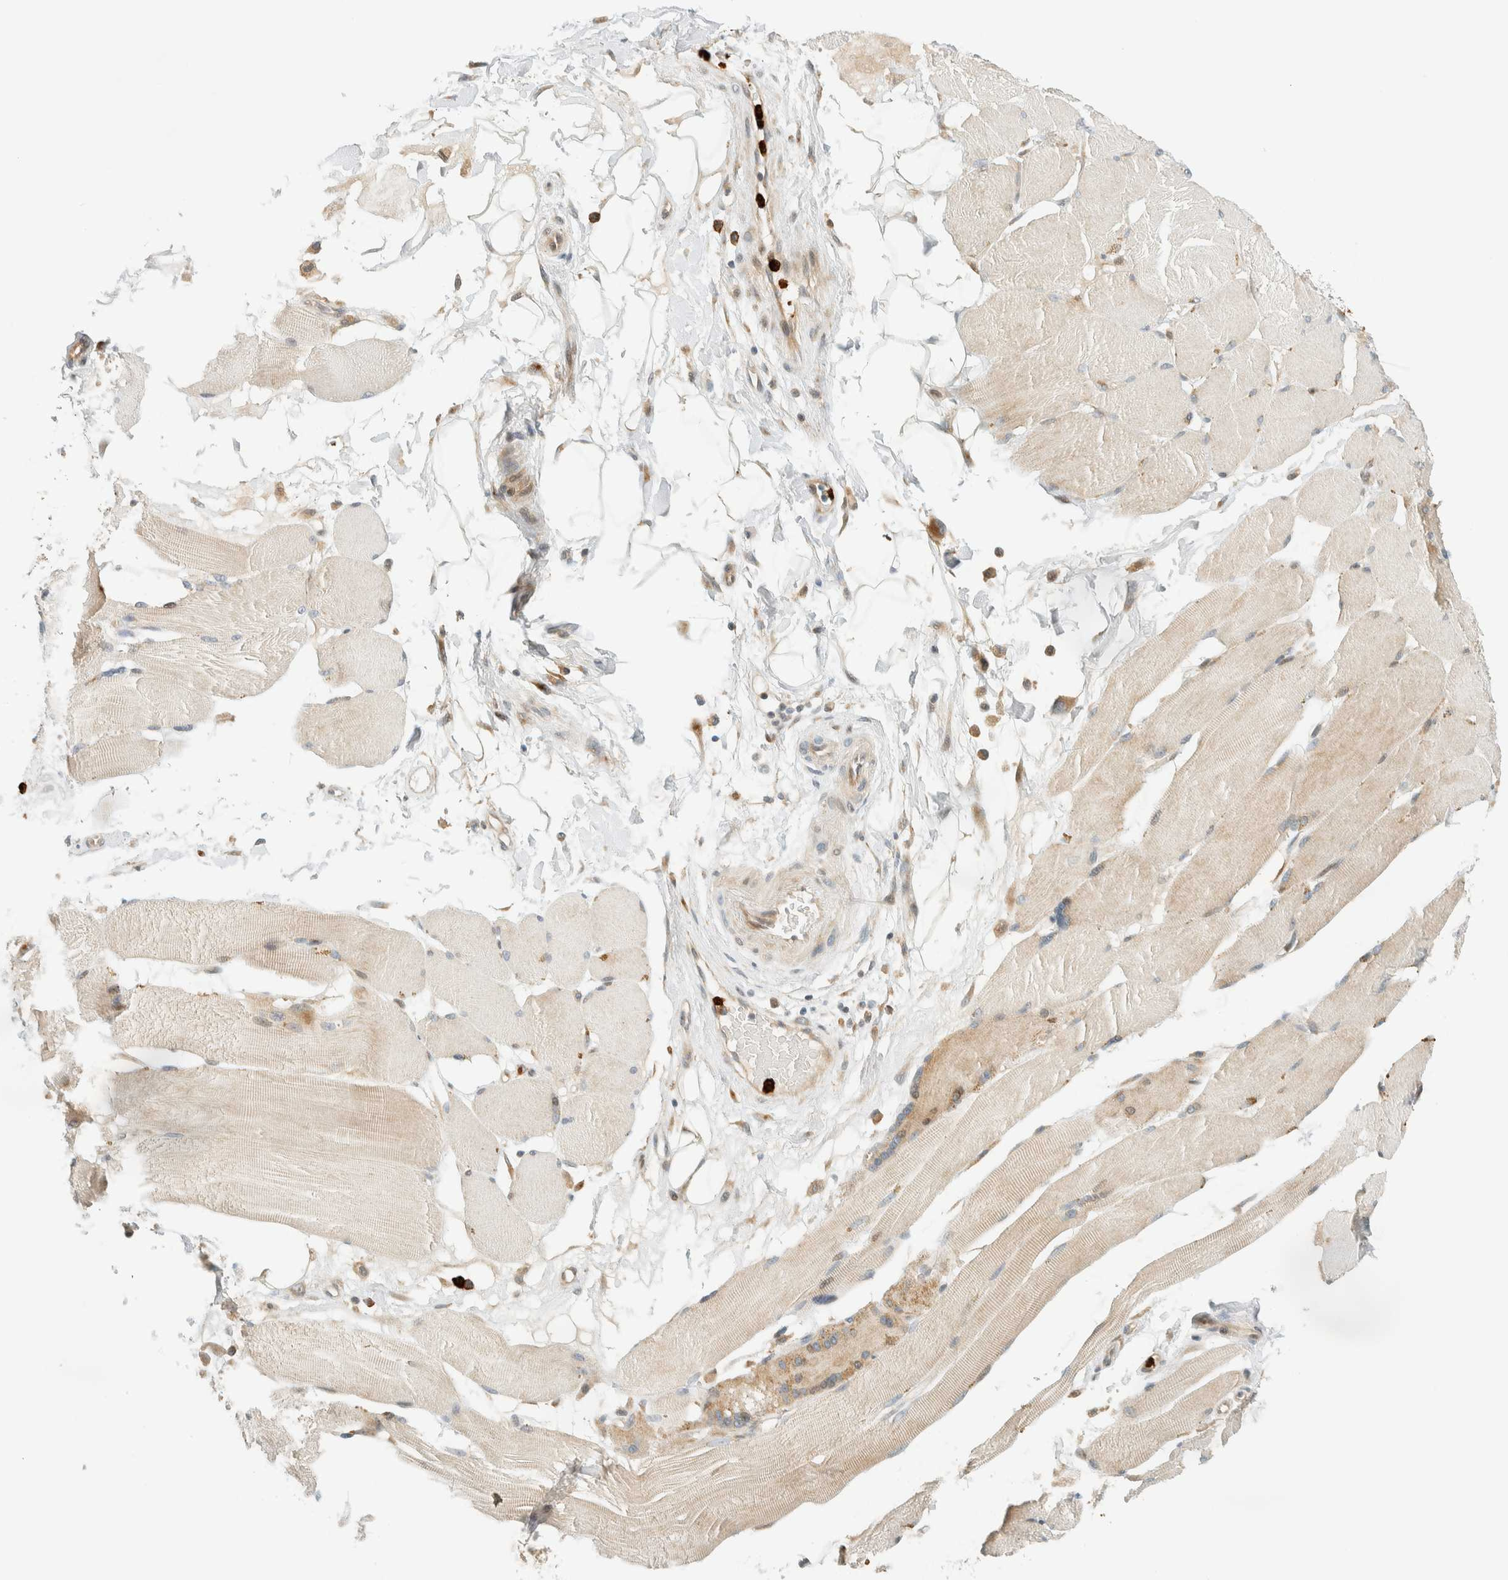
{"staining": {"intensity": "weak", "quantity": "25%-75%", "location": "cytoplasmic/membranous"}, "tissue": "skeletal muscle", "cell_type": "Myocytes", "image_type": "normal", "snomed": [{"axis": "morphology", "description": "Normal tissue, NOS"}, {"axis": "topography", "description": "Skin"}, {"axis": "topography", "description": "Skeletal muscle"}], "caption": "Benign skeletal muscle demonstrates weak cytoplasmic/membranous staining in approximately 25%-75% of myocytes (IHC, brightfield microscopy, high magnification)..", "gene": "CCDC171", "patient": {"sex": "male", "age": 83}}